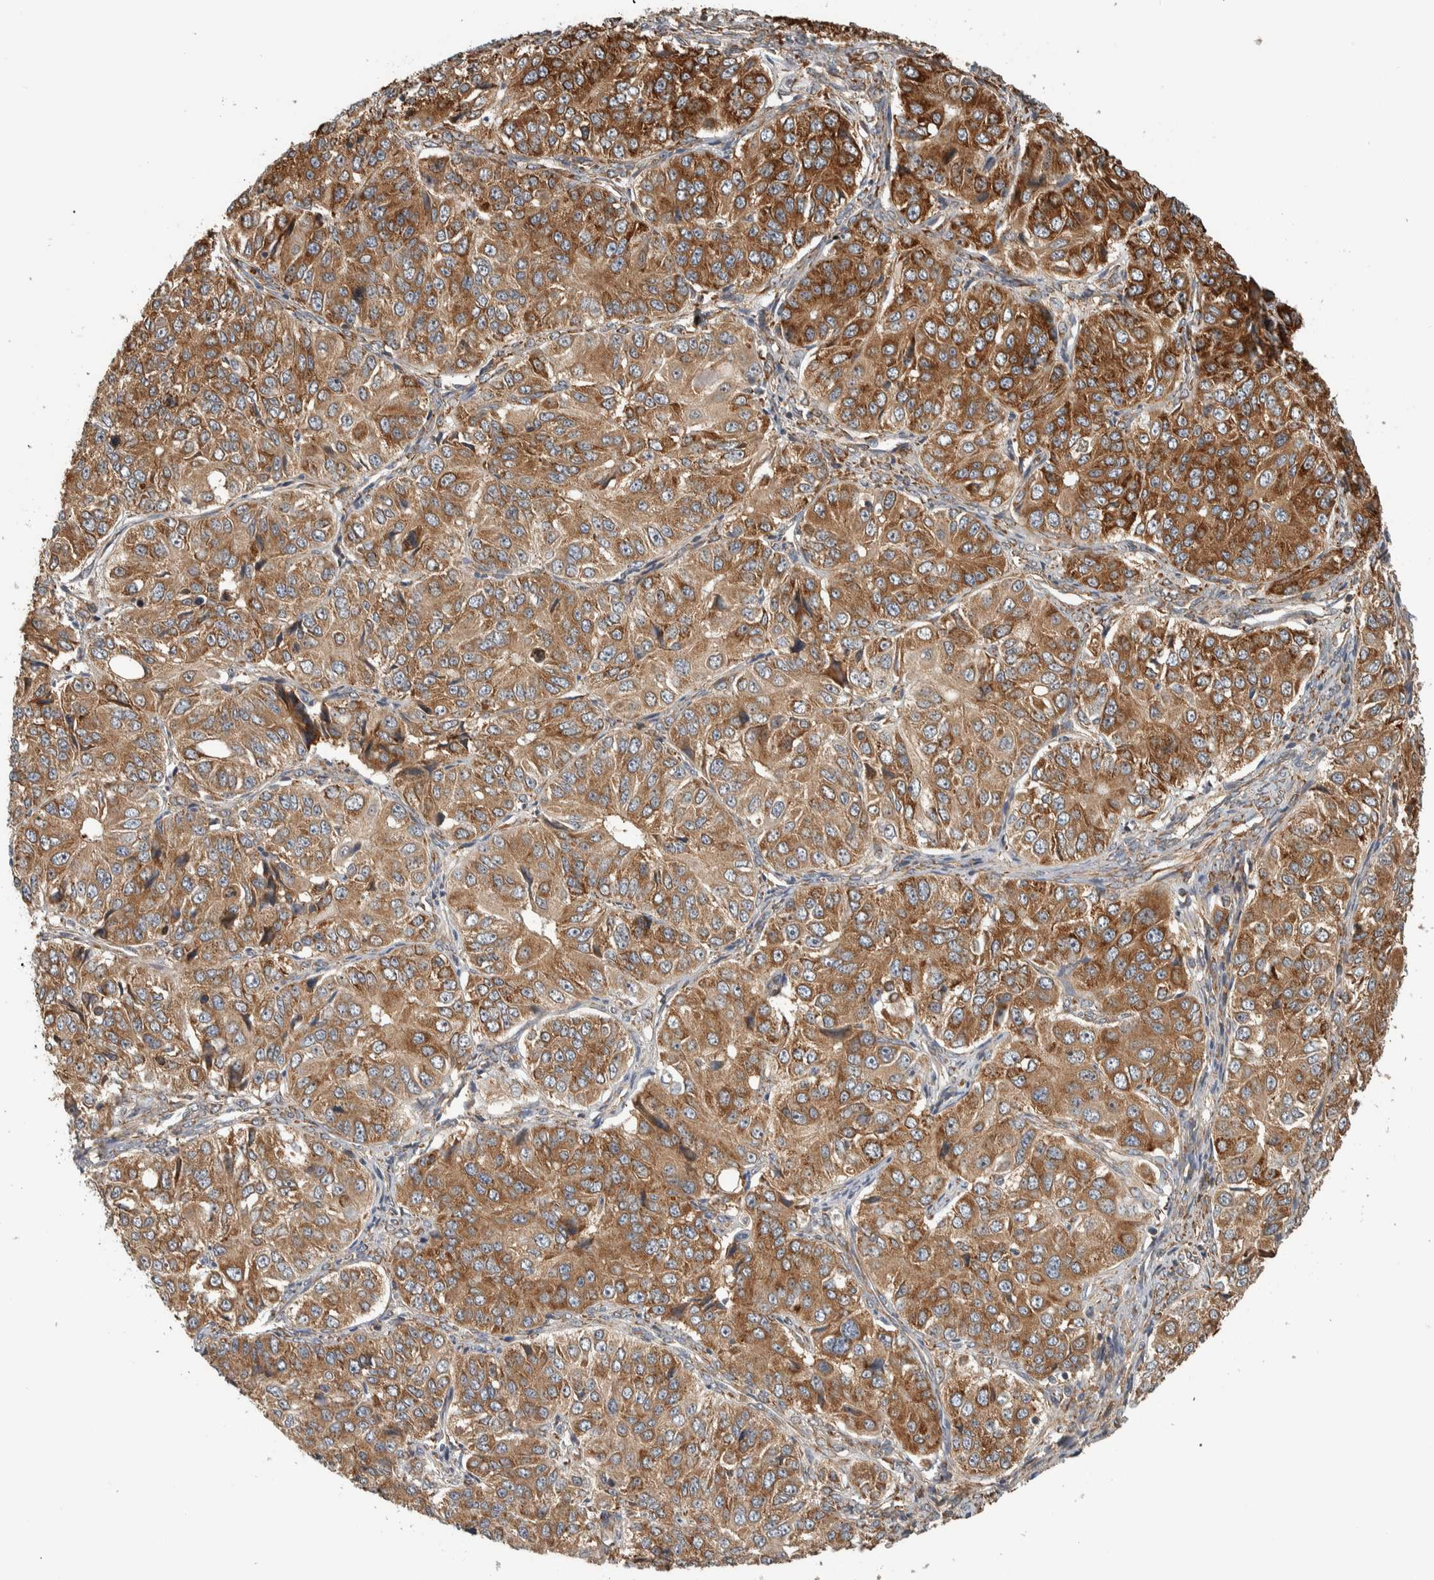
{"staining": {"intensity": "strong", "quantity": ">75%", "location": "cytoplasmic/membranous"}, "tissue": "ovarian cancer", "cell_type": "Tumor cells", "image_type": "cancer", "snomed": [{"axis": "morphology", "description": "Carcinoma, endometroid"}, {"axis": "topography", "description": "Ovary"}], "caption": "Strong cytoplasmic/membranous positivity for a protein is appreciated in about >75% of tumor cells of endometroid carcinoma (ovarian) using IHC.", "gene": "EIF3H", "patient": {"sex": "female", "age": 51}}